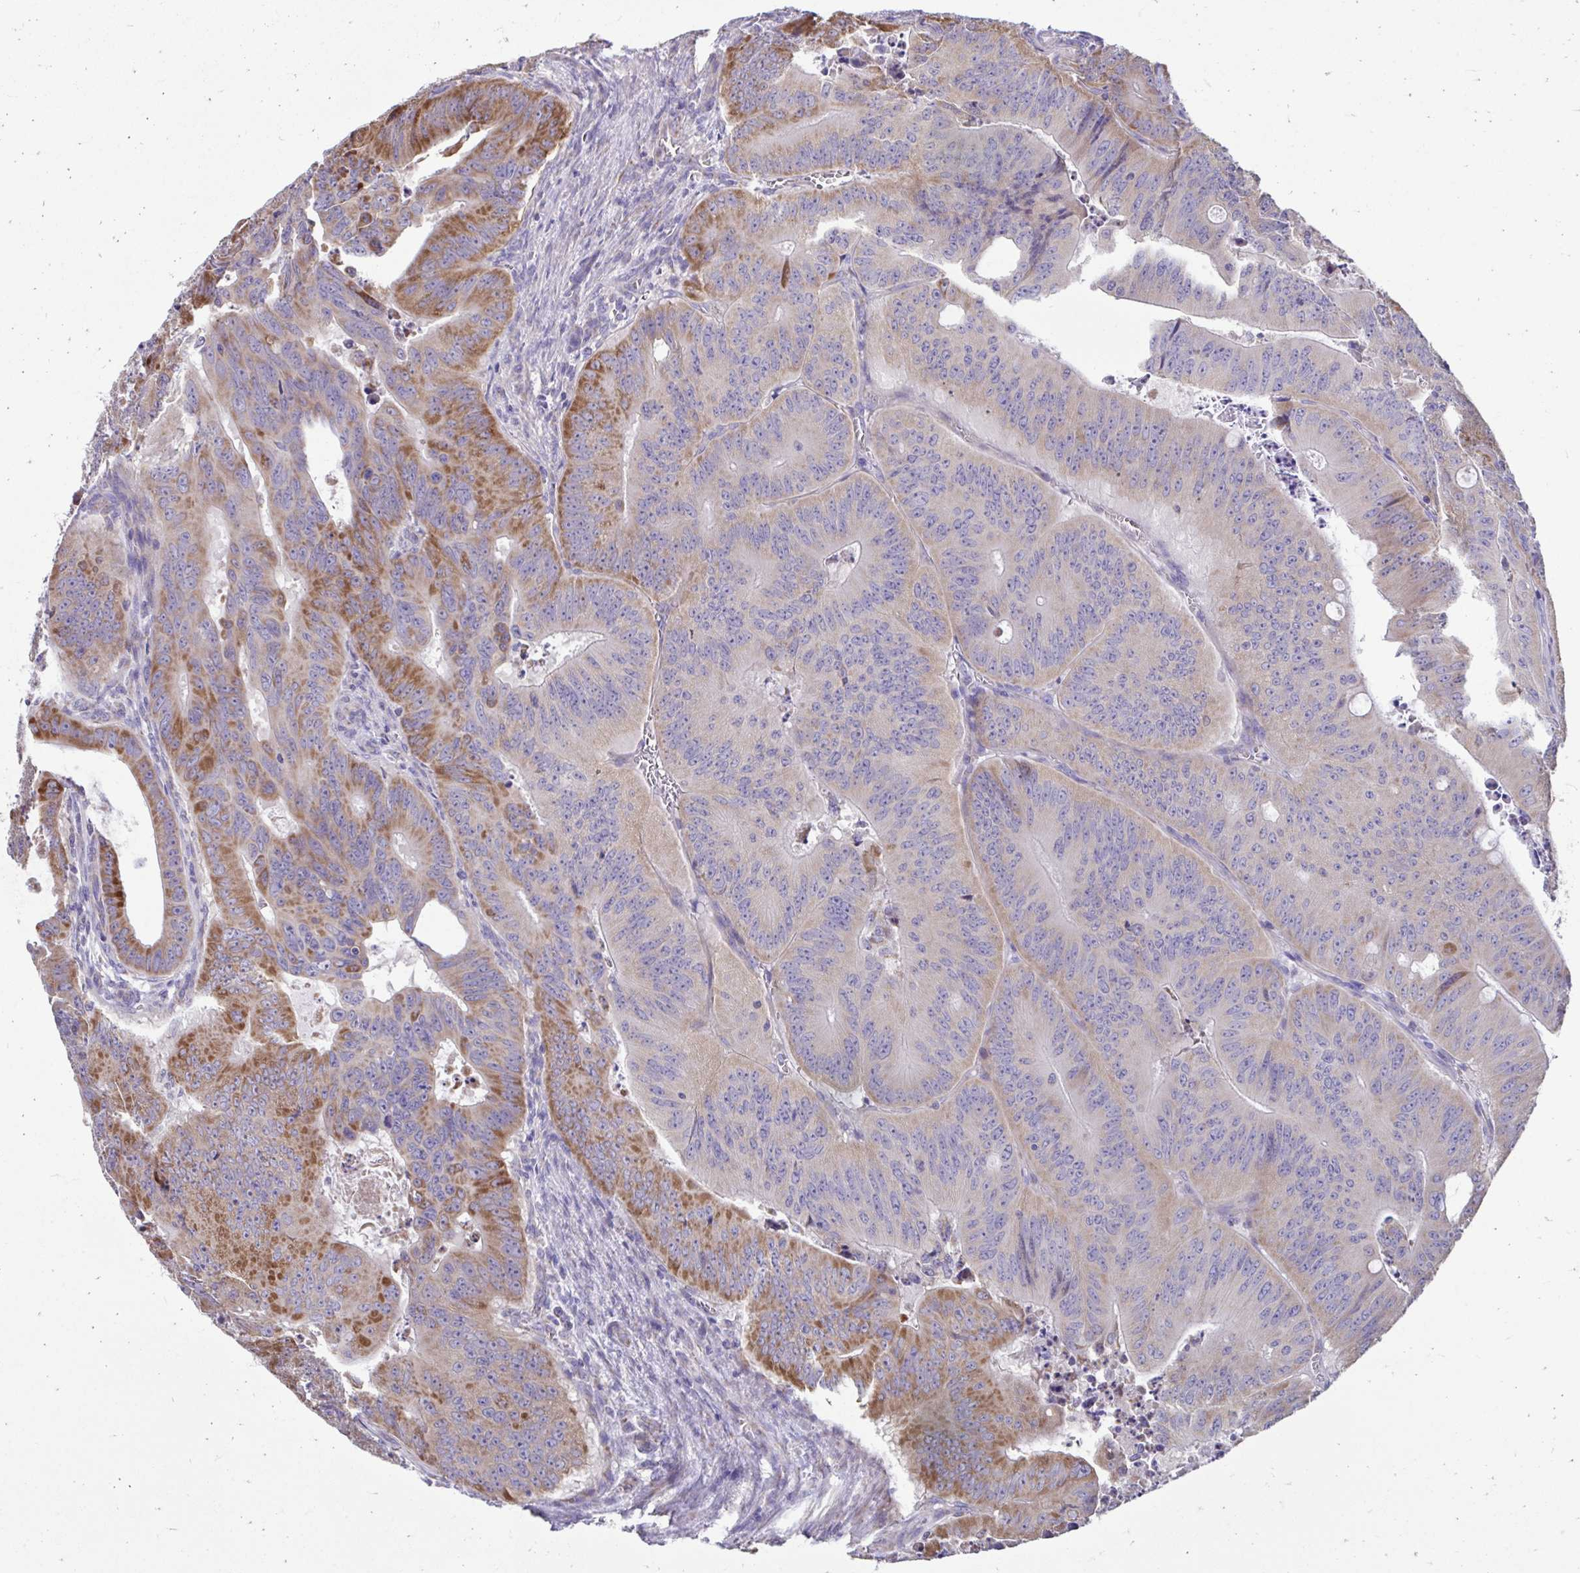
{"staining": {"intensity": "moderate", "quantity": "25%-75%", "location": "cytoplasmic/membranous"}, "tissue": "colorectal cancer", "cell_type": "Tumor cells", "image_type": "cancer", "snomed": [{"axis": "morphology", "description": "Adenocarcinoma, NOS"}, {"axis": "topography", "description": "Colon"}], "caption": "A histopathology image showing moderate cytoplasmic/membranous positivity in approximately 25%-75% of tumor cells in colorectal cancer, as visualized by brown immunohistochemical staining.", "gene": "LINGO4", "patient": {"sex": "male", "age": 62}}